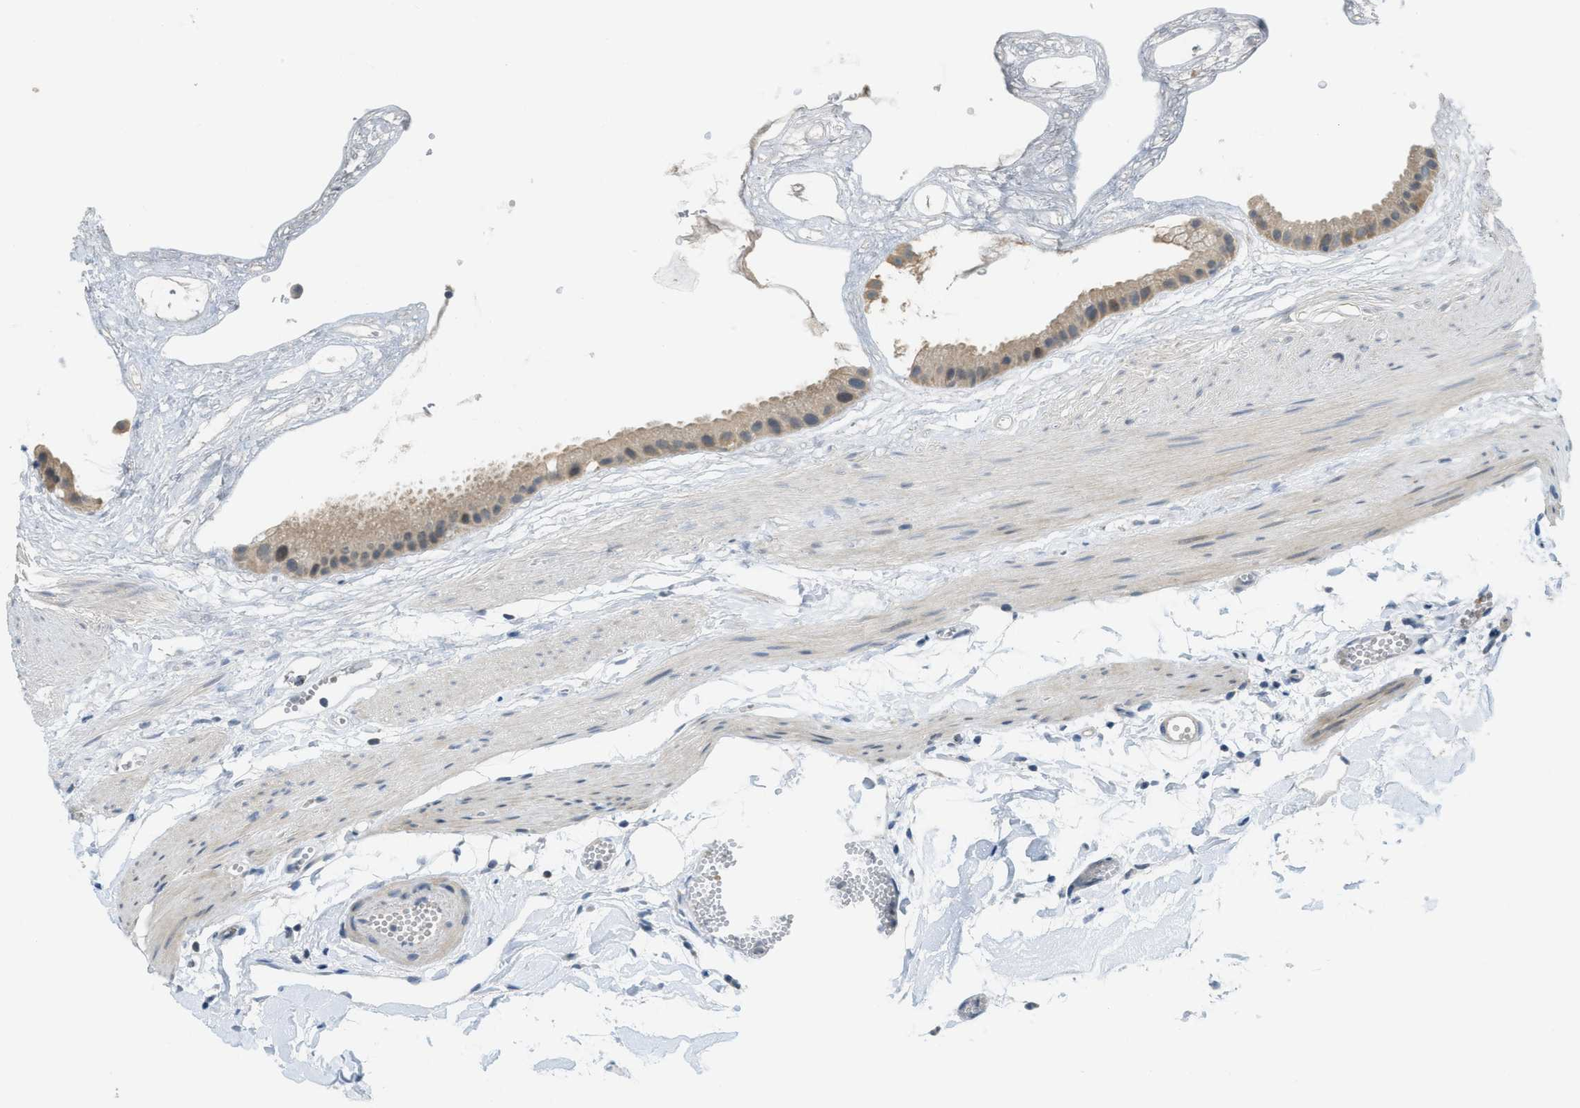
{"staining": {"intensity": "weak", "quantity": "25%-75%", "location": "cytoplasmic/membranous"}, "tissue": "gallbladder", "cell_type": "Glandular cells", "image_type": "normal", "snomed": [{"axis": "morphology", "description": "Normal tissue, NOS"}, {"axis": "topography", "description": "Gallbladder"}], "caption": "Glandular cells show weak cytoplasmic/membranous staining in approximately 25%-75% of cells in unremarkable gallbladder. (Stains: DAB (3,3'-diaminobenzidine) in brown, nuclei in blue, Microscopy: brightfield microscopy at high magnification).", "gene": "TXNDC2", "patient": {"sex": "female", "age": 64}}